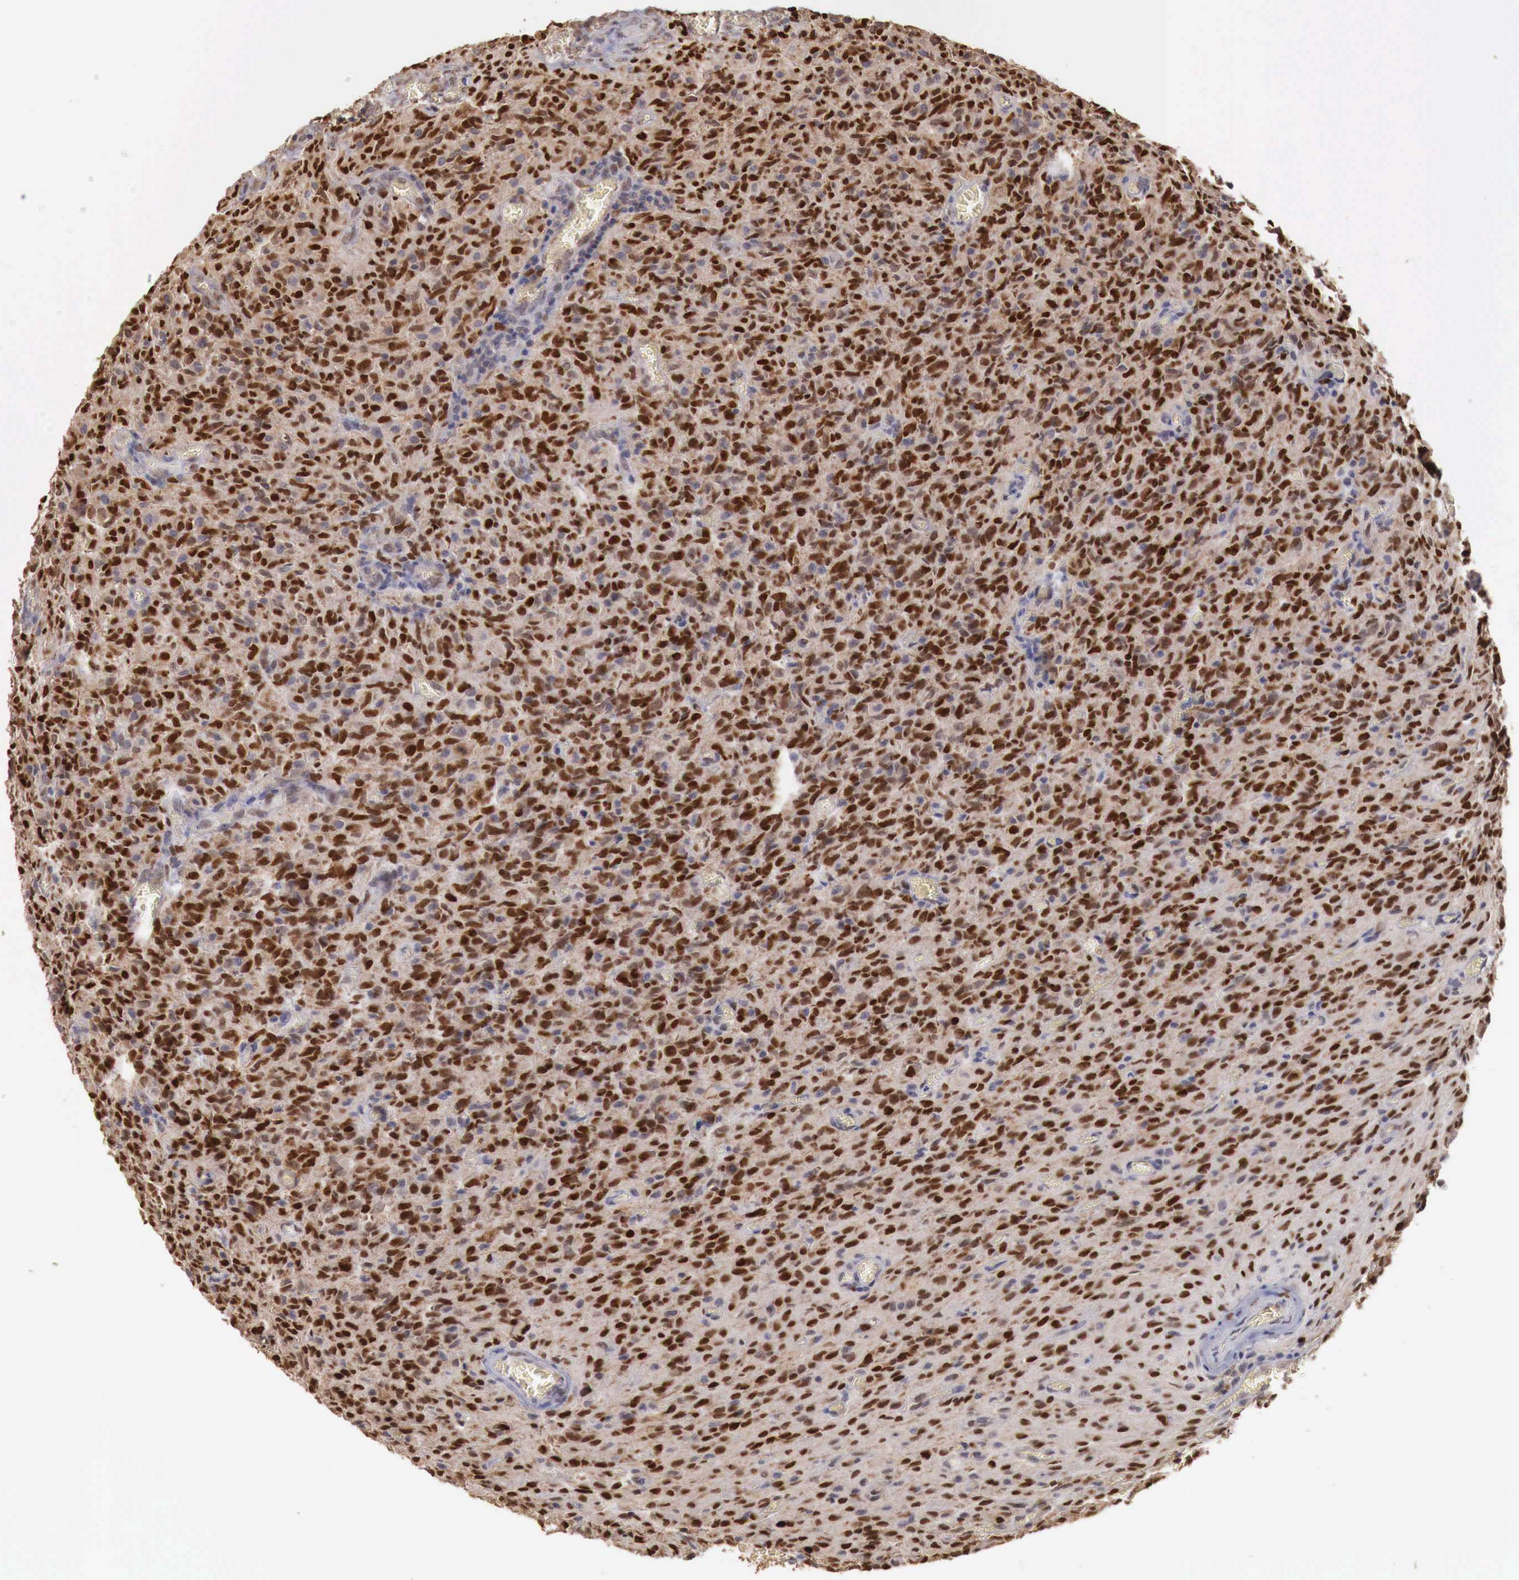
{"staining": {"intensity": "strong", "quantity": ">75%", "location": "nuclear"}, "tissue": "glioma", "cell_type": "Tumor cells", "image_type": "cancer", "snomed": [{"axis": "morphology", "description": "Glioma, malignant, High grade"}, {"axis": "topography", "description": "Brain"}], "caption": "Immunohistochemistry (IHC) micrograph of human malignant high-grade glioma stained for a protein (brown), which exhibits high levels of strong nuclear positivity in about >75% of tumor cells.", "gene": "KHDRBS2", "patient": {"sex": "male", "age": 56}}